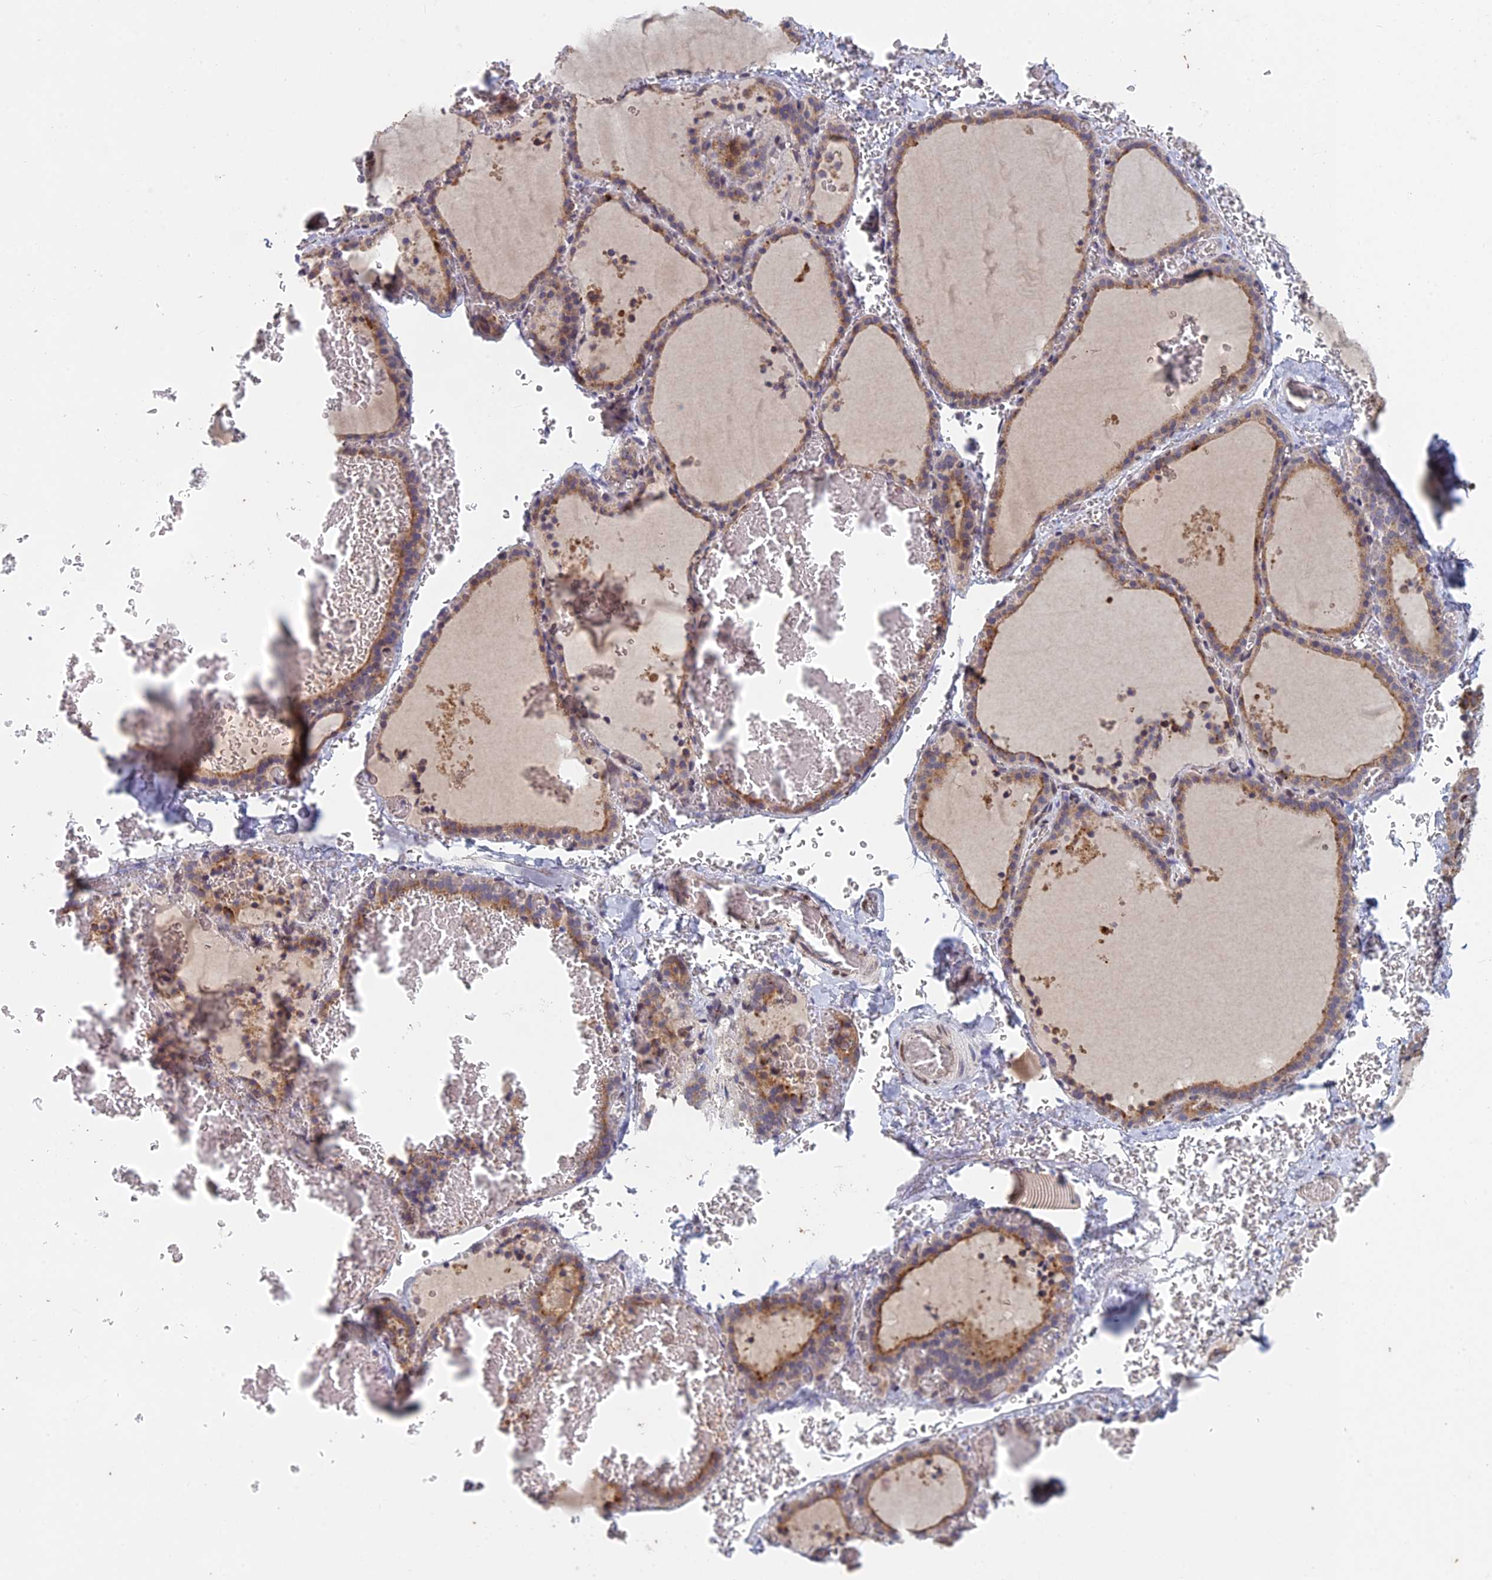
{"staining": {"intensity": "moderate", "quantity": ">75%", "location": "cytoplasmic/membranous"}, "tissue": "thyroid gland", "cell_type": "Glandular cells", "image_type": "normal", "snomed": [{"axis": "morphology", "description": "Normal tissue, NOS"}, {"axis": "topography", "description": "Thyroid gland"}], "caption": "Approximately >75% of glandular cells in unremarkable human thyroid gland display moderate cytoplasmic/membranous protein staining as visualized by brown immunohistochemical staining.", "gene": "FOXS1", "patient": {"sex": "female", "age": 39}}